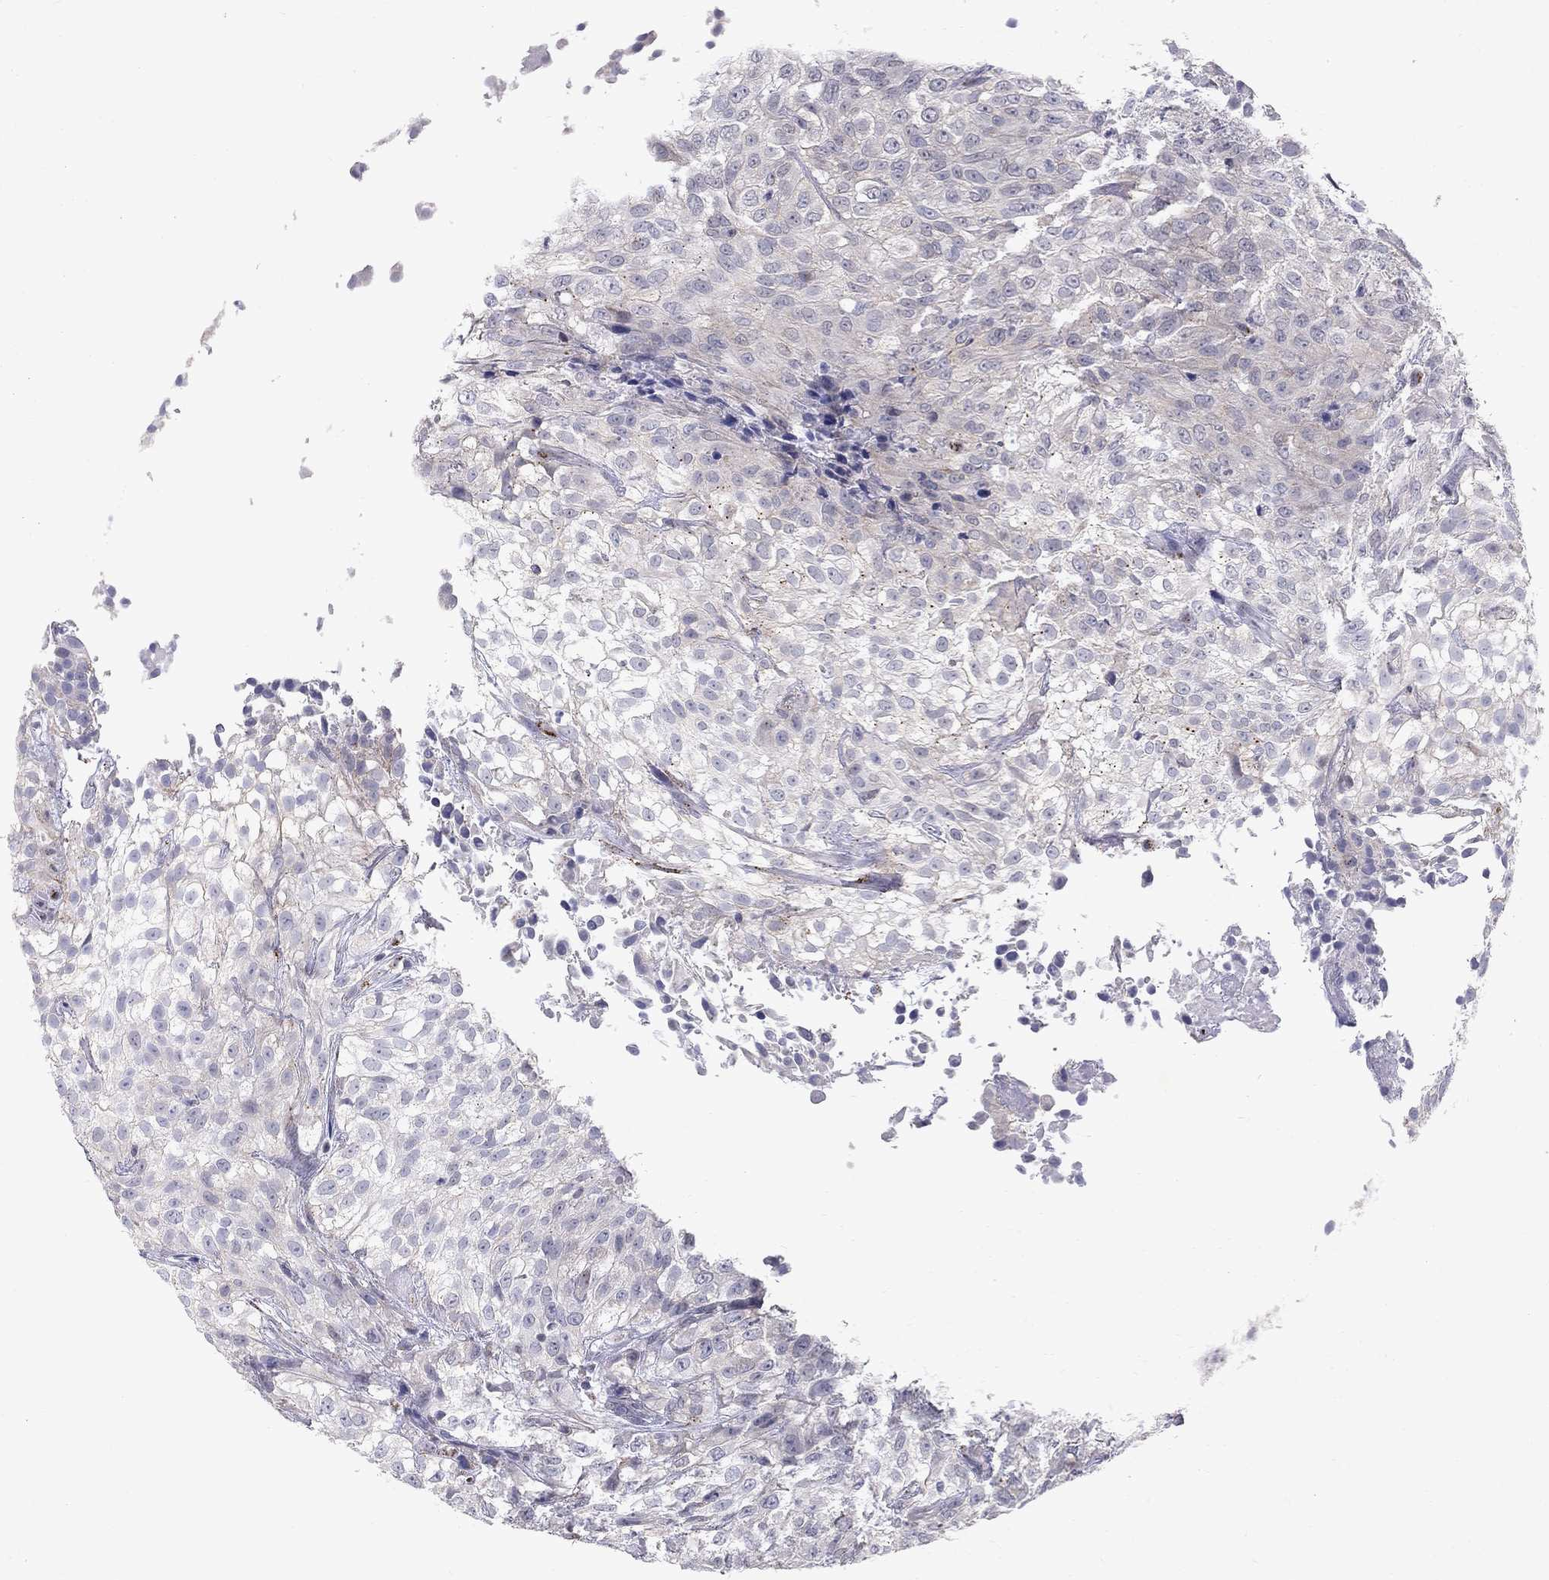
{"staining": {"intensity": "negative", "quantity": "none", "location": "none"}, "tissue": "urothelial cancer", "cell_type": "Tumor cells", "image_type": "cancer", "snomed": [{"axis": "morphology", "description": "Urothelial carcinoma, High grade"}, {"axis": "topography", "description": "Urinary bladder"}], "caption": "A high-resolution histopathology image shows immunohistochemistry staining of high-grade urothelial carcinoma, which demonstrates no significant expression in tumor cells.", "gene": "CLIC6", "patient": {"sex": "male", "age": 56}}